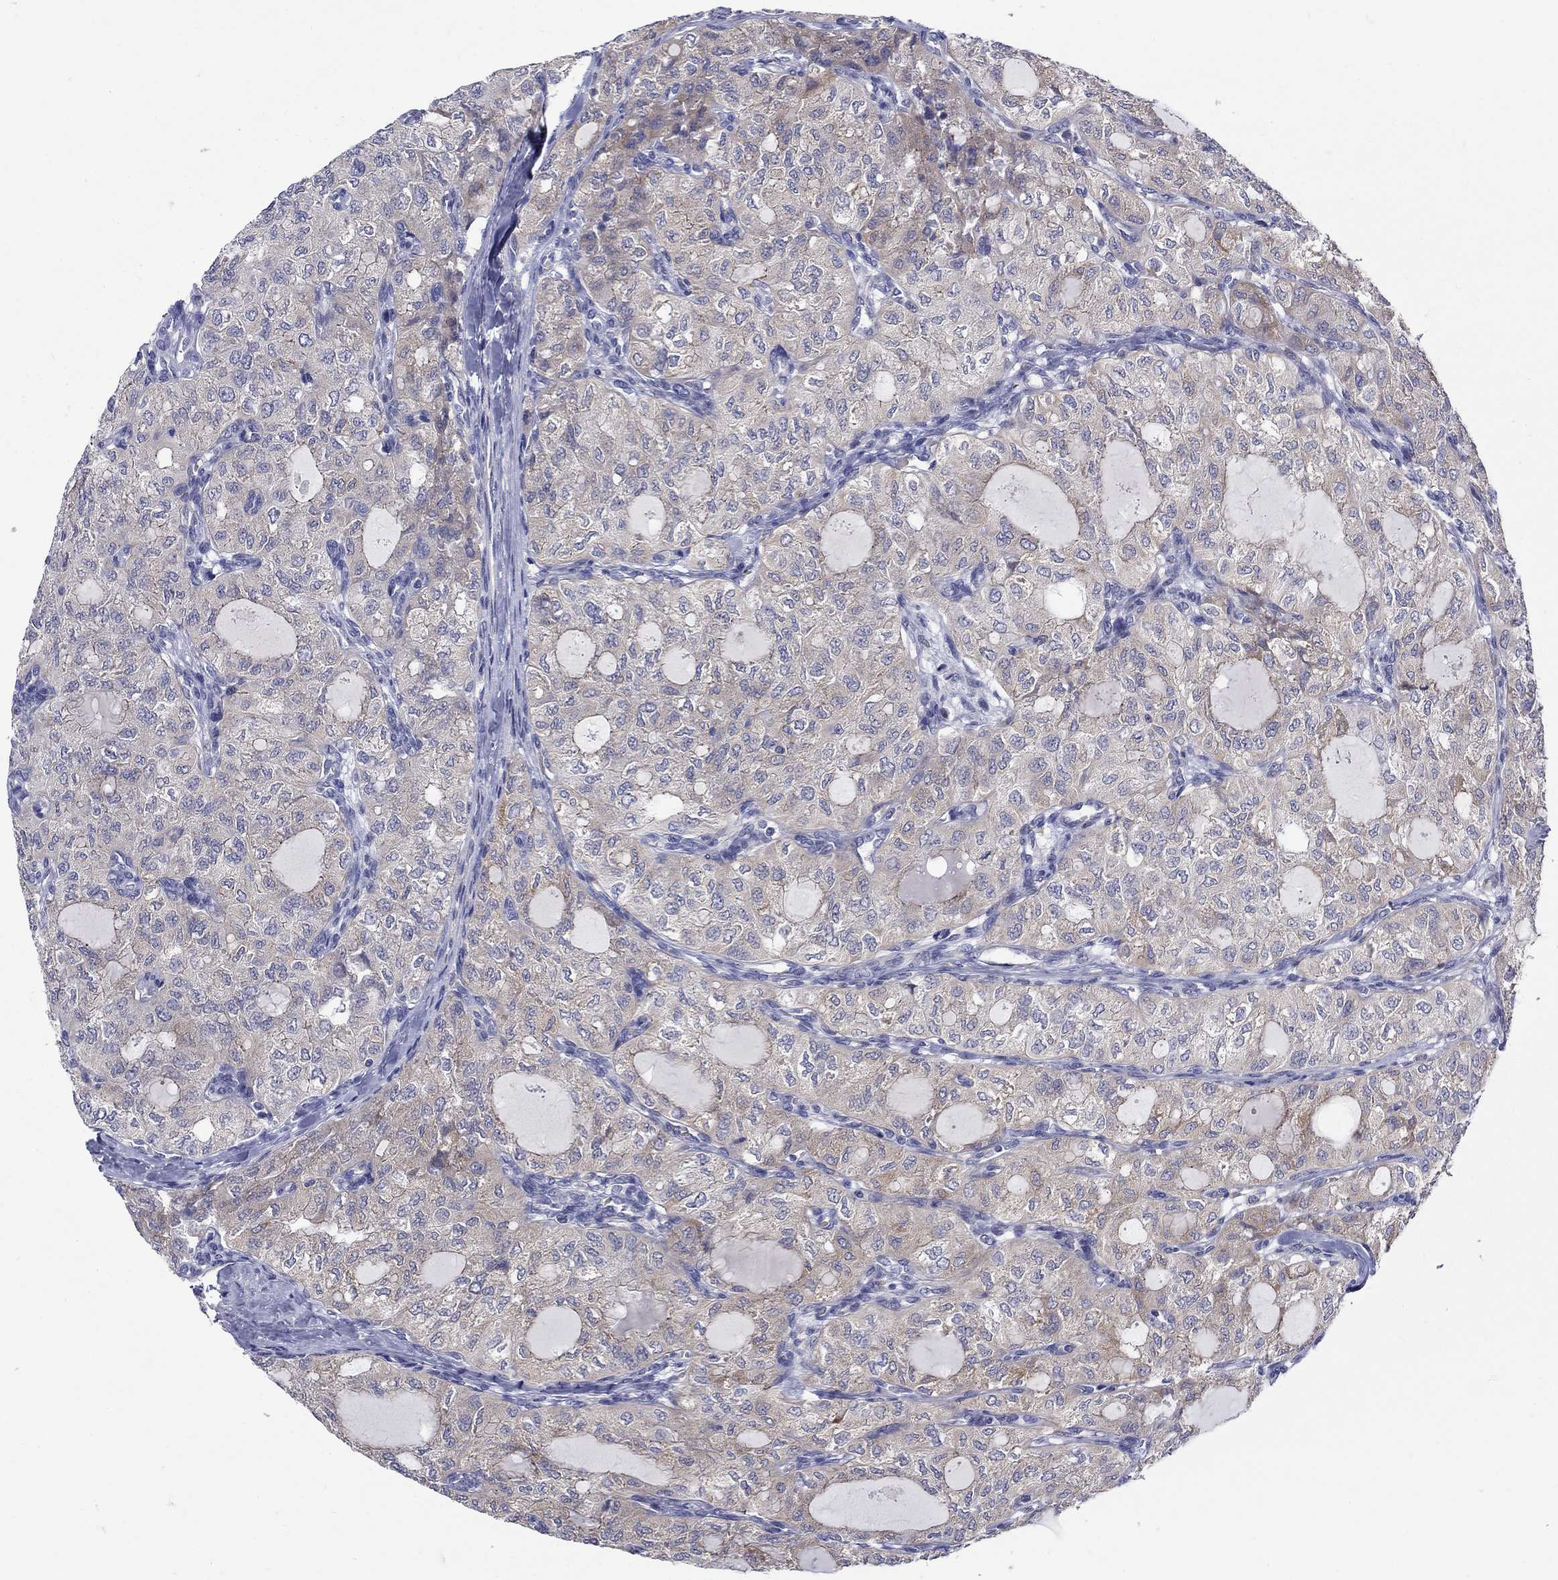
{"staining": {"intensity": "negative", "quantity": "none", "location": "none"}, "tissue": "thyroid cancer", "cell_type": "Tumor cells", "image_type": "cancer", "snomed": [{"axis": "morphology", "description": "Follicular adenoma carcinoma, NOS"}, {"axis": "topography", "description": "Thyroid gland"}], "caption": "A high-resolution image shows immunohistochemistry staining of thyroid follicular adenoma carcinoma, which reveals no significant staining in tumor cells.", "gene": "QRFPR", "patient": {"sex": "male", "age": 75}}